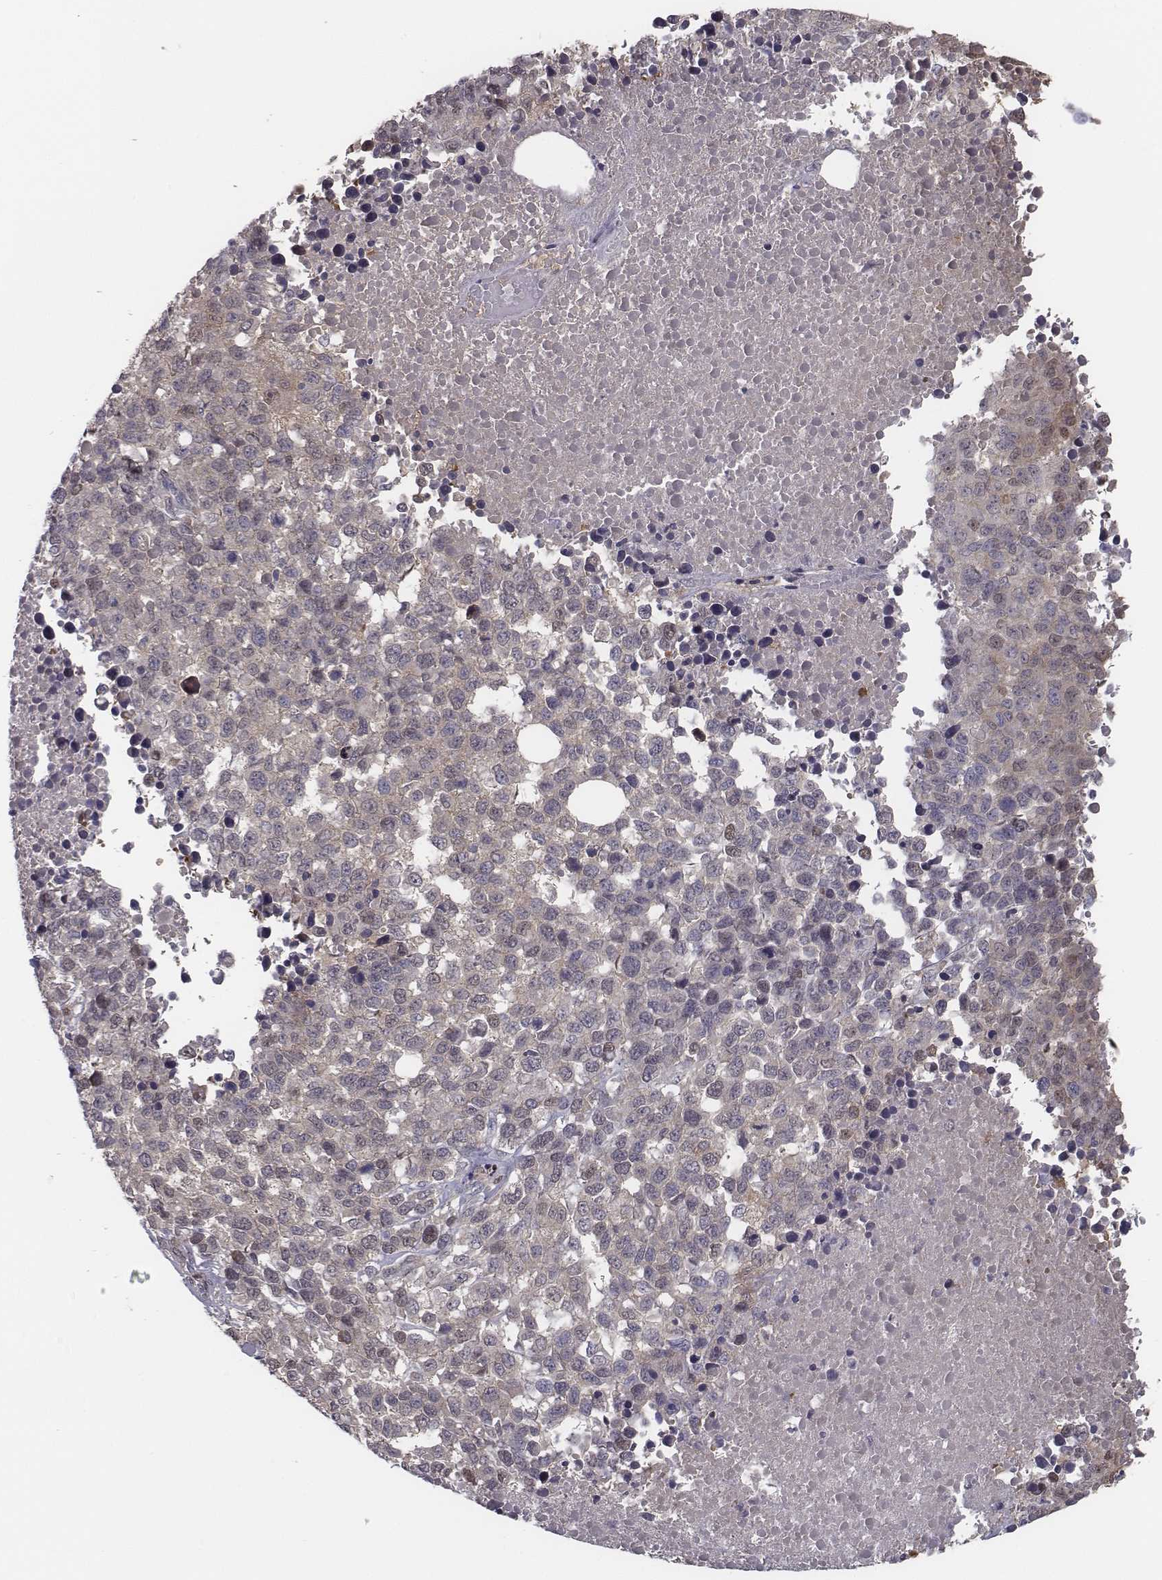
{"staining": {"intensity": "weak", "quantity": "<25%", "location": "cytoplasmic/membranous,nuclear"}, "tissue": "melanoma", "cell_type": "Tumor cells", "image_type": "cancer", "snomed": [{"axis": "morphology", "description": "Malignant melanoma, Metastatic site"}, {"axis": "topography", "description": "Skin"}], "caption": "There is no significant expression in tumor cells of melanoma.", "gene": "ISYNA1", "patient": {"sex": "male", "age": 84}}